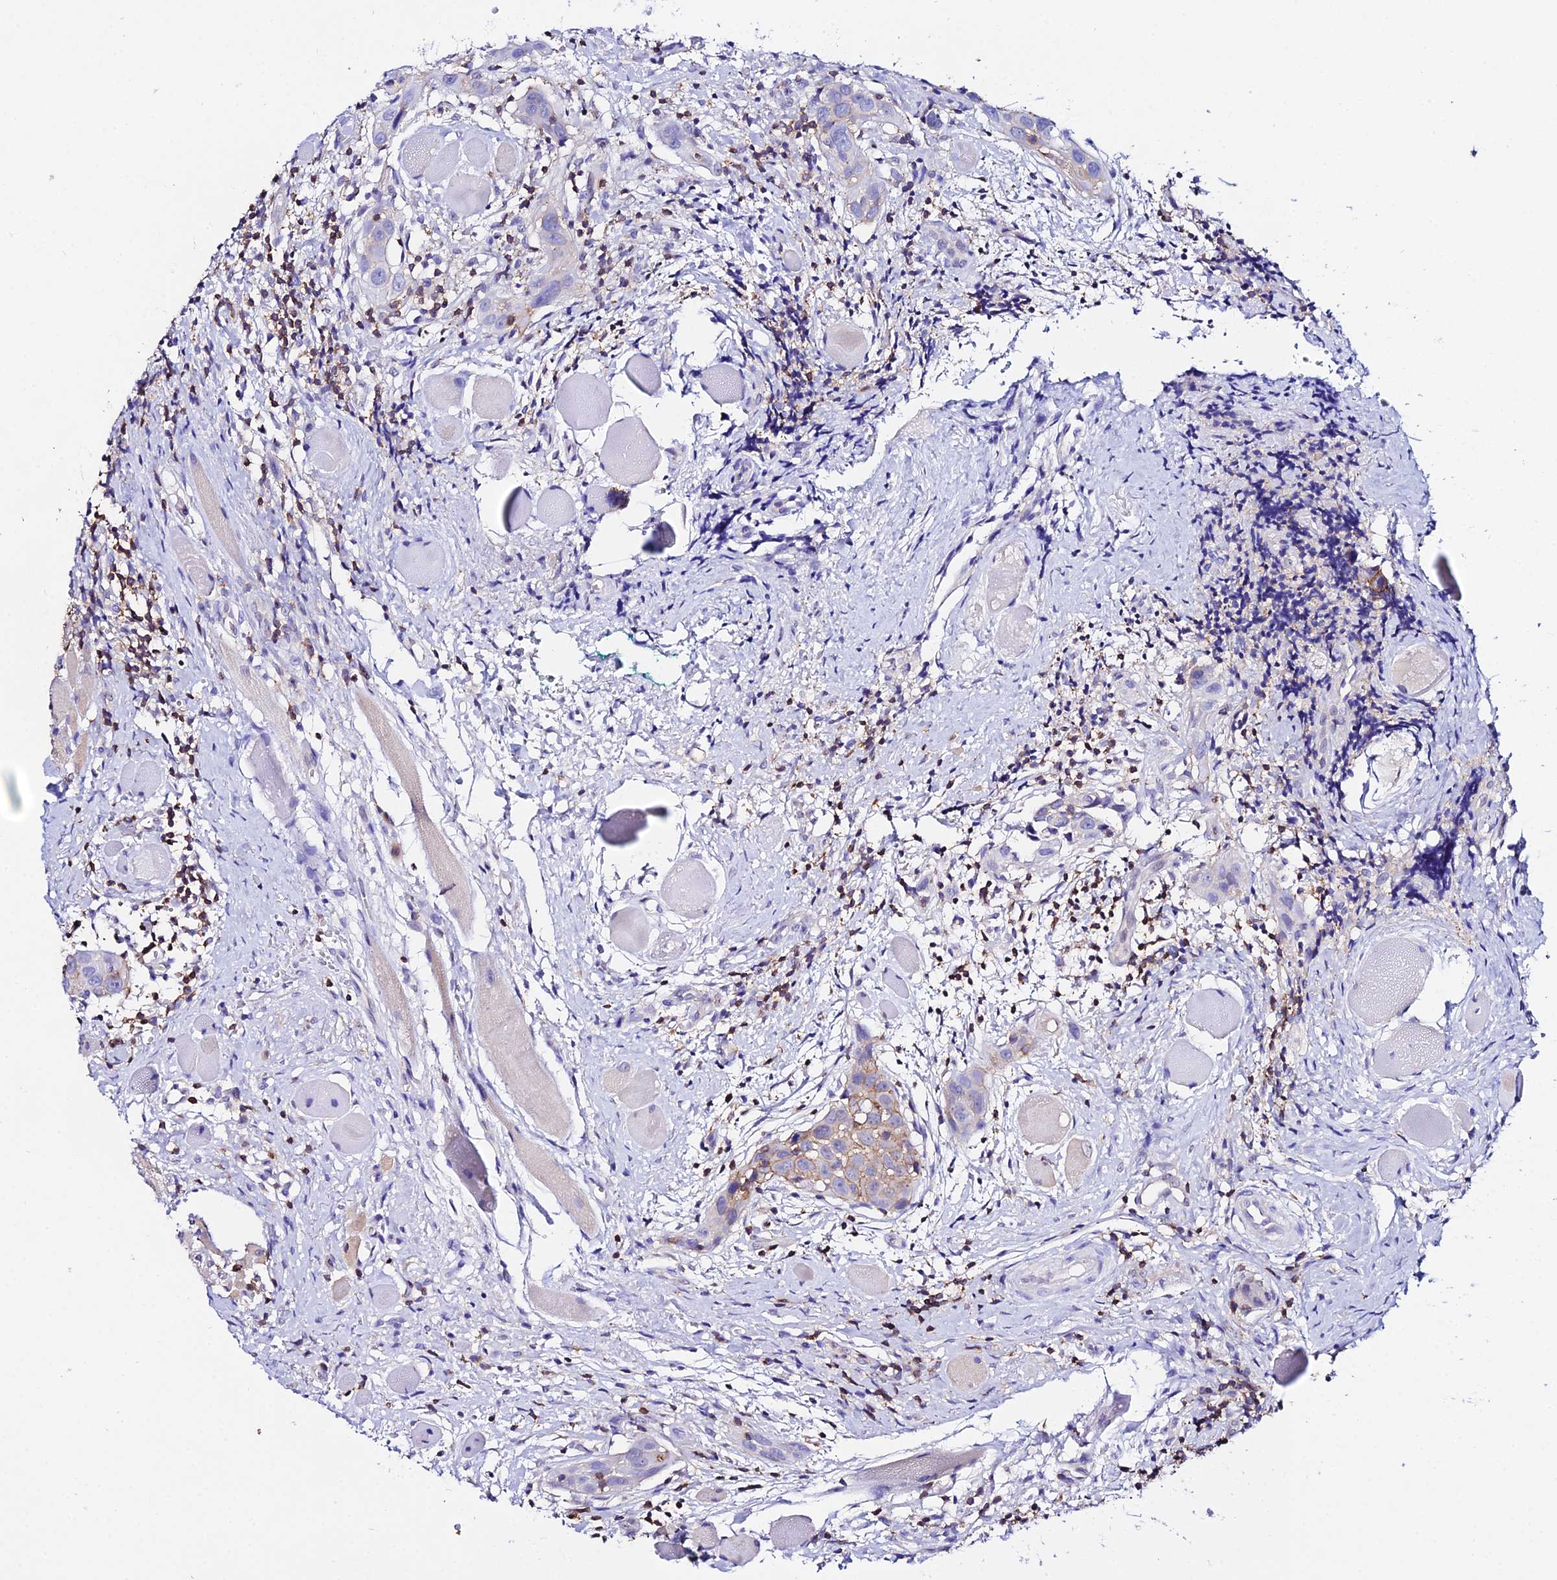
{"staining": {"intensity": "weak", "quantity": "25%-75%", "location": "cytoplasmic/membranous"}, "tissue": "head and neck cancer", "cell_type": "Tumor cells", "image_type": "cancer", "snomed": [{"axis": "morphology", "description": "Squamous cell carcinoma, NOS"}, {"axis": "topography", "description": "Oral tissue"}, {"axis": "topography", "description": "Head-Neck"}], "caption": "Immunohistochemistry (IHC) of human head and neck cancer exhibits low levels of weak cytoplasmic/membranous expression in approximately 25%-75% of tumor cells.", "gene": "S100A16", "patient": {"sex": "female", "age": 50}}